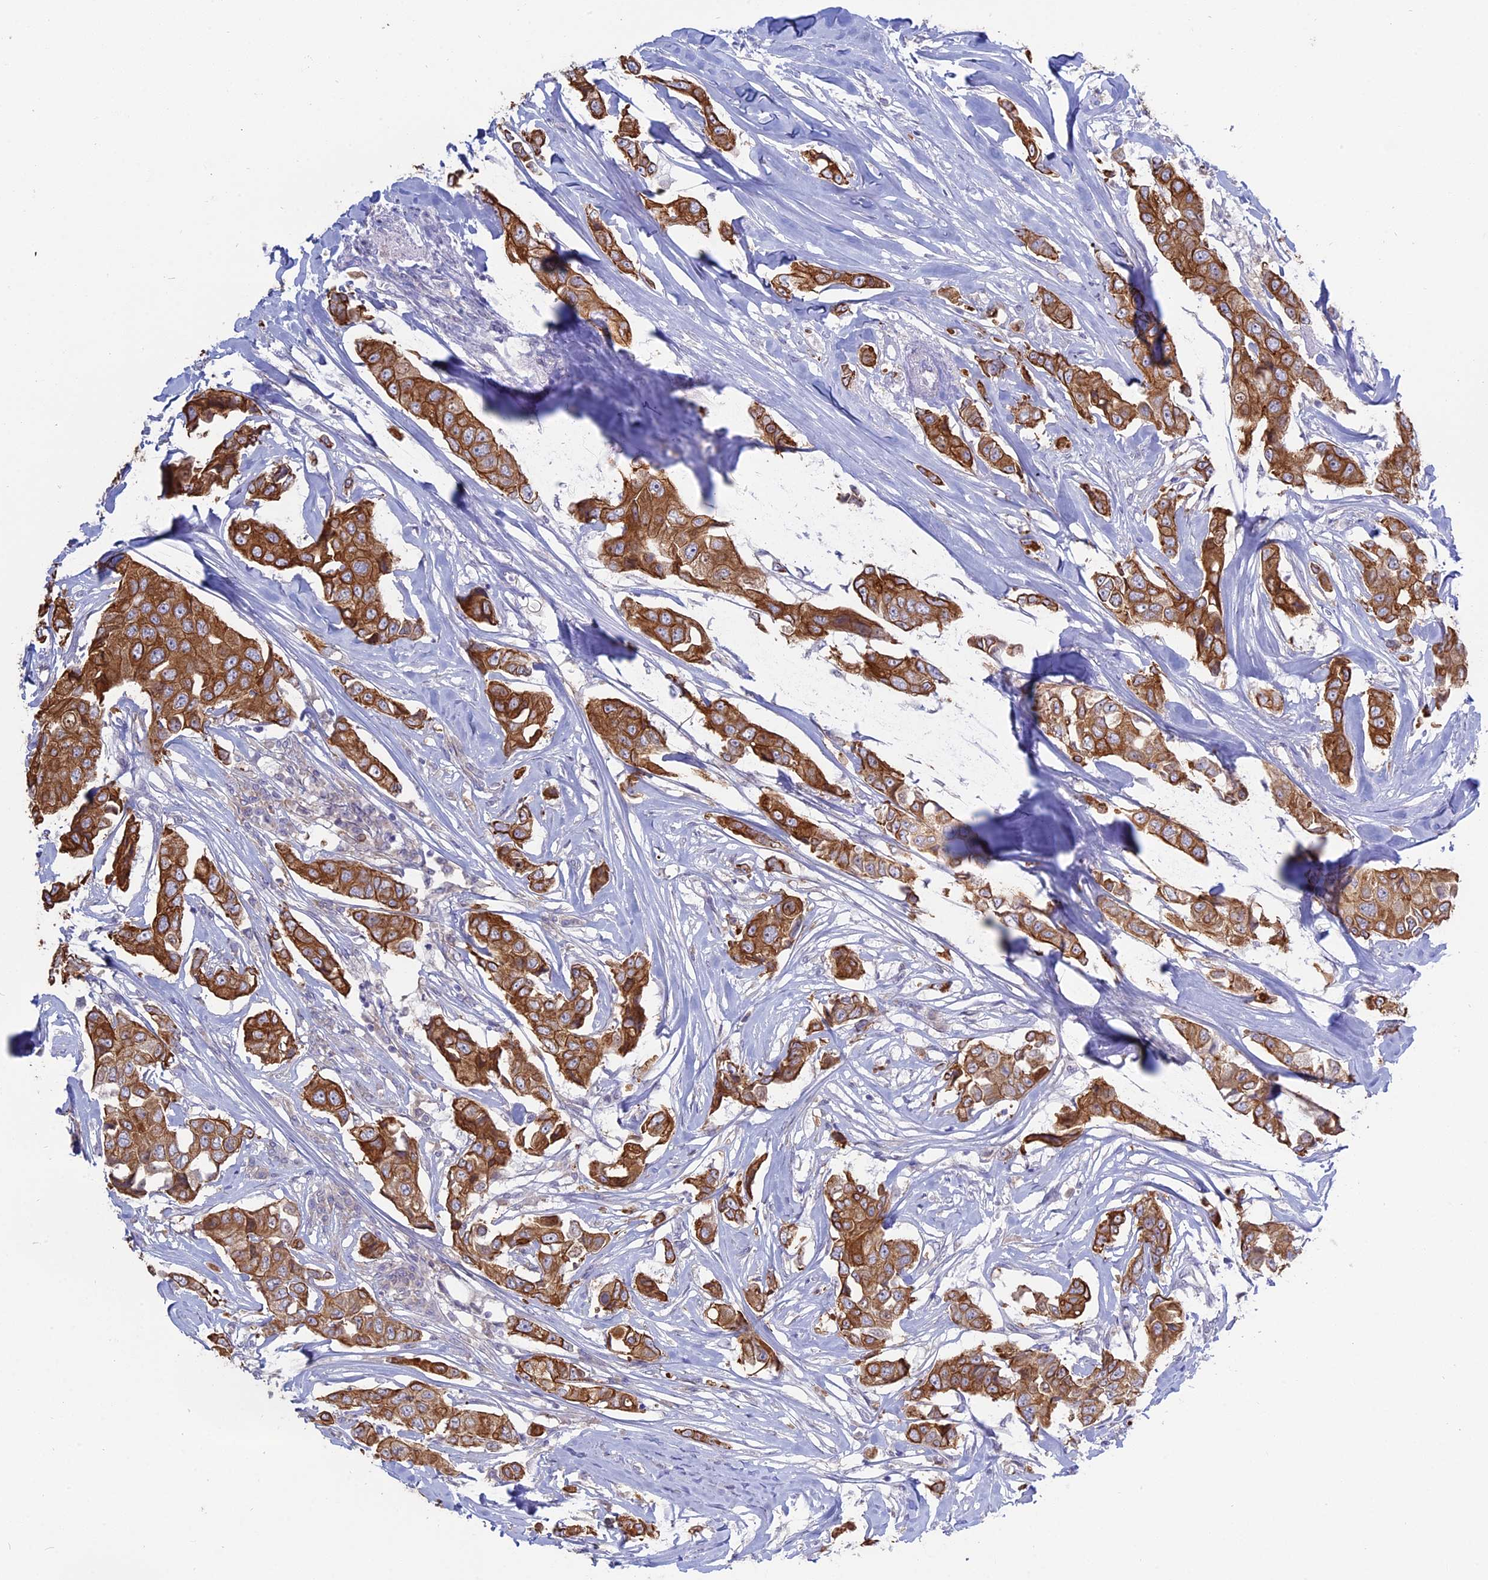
{"staining": {"intensity": "strong", "quantity": ">75%", "location": "cytoplasmic/membranous"}, "tissue": "breast cancer", "cell_type": "Tumor cells", "image_type": "cancer", "snomed": [{"axis": "morphology", "description": "Duct carcinoma"}, {"axis": "topography", "description": "Breast"}], "caption": "About >75% of tumor cells in human breast intraductal carcinoma demonstrate strong cytoplasmic/membranous protein staining as visualized by brown immunohistochemical staining.", "gene": "MYO5B", "patient": {"sex": "female", "age": 80}}